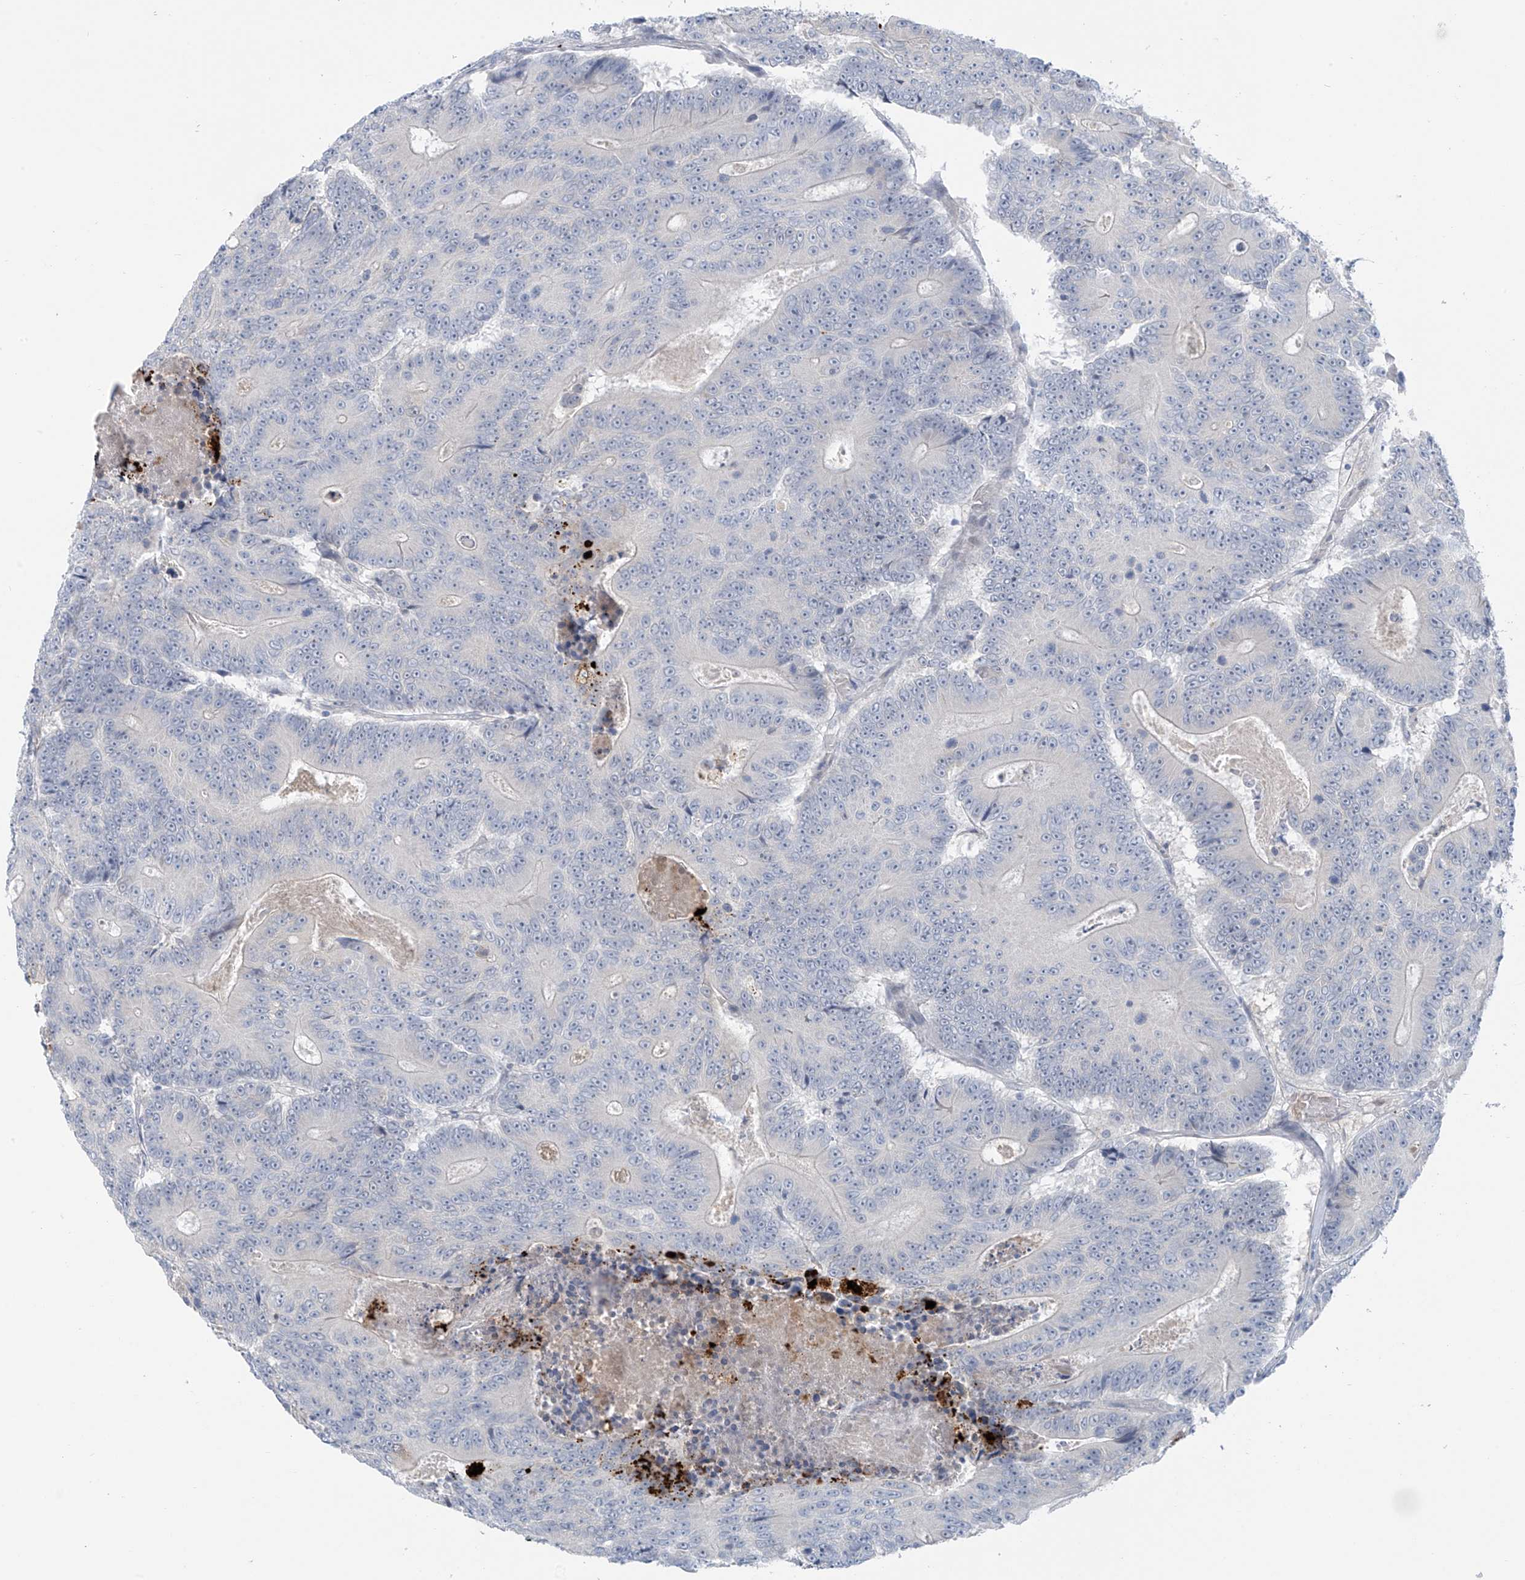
{"staining": {"intensity": "negative", "quantity": "none", "location": "none"}, "tissue": "colorectal cancer", "cell_type": "Tumor cells", "image_type": "cancer", "snomed": [{"axis": "morphology", "description": "Adenocarcinoma, NOS"}, {"axis": "topography", "description": "Colon"}], "caption": "A histopathology image of colorectal cancer (adenocarcinoma) stained for a protein demonstrates no brown staining in tumor cells.", "gene": "ZNF793", "patient": {"sex": "male", "age": 83}}